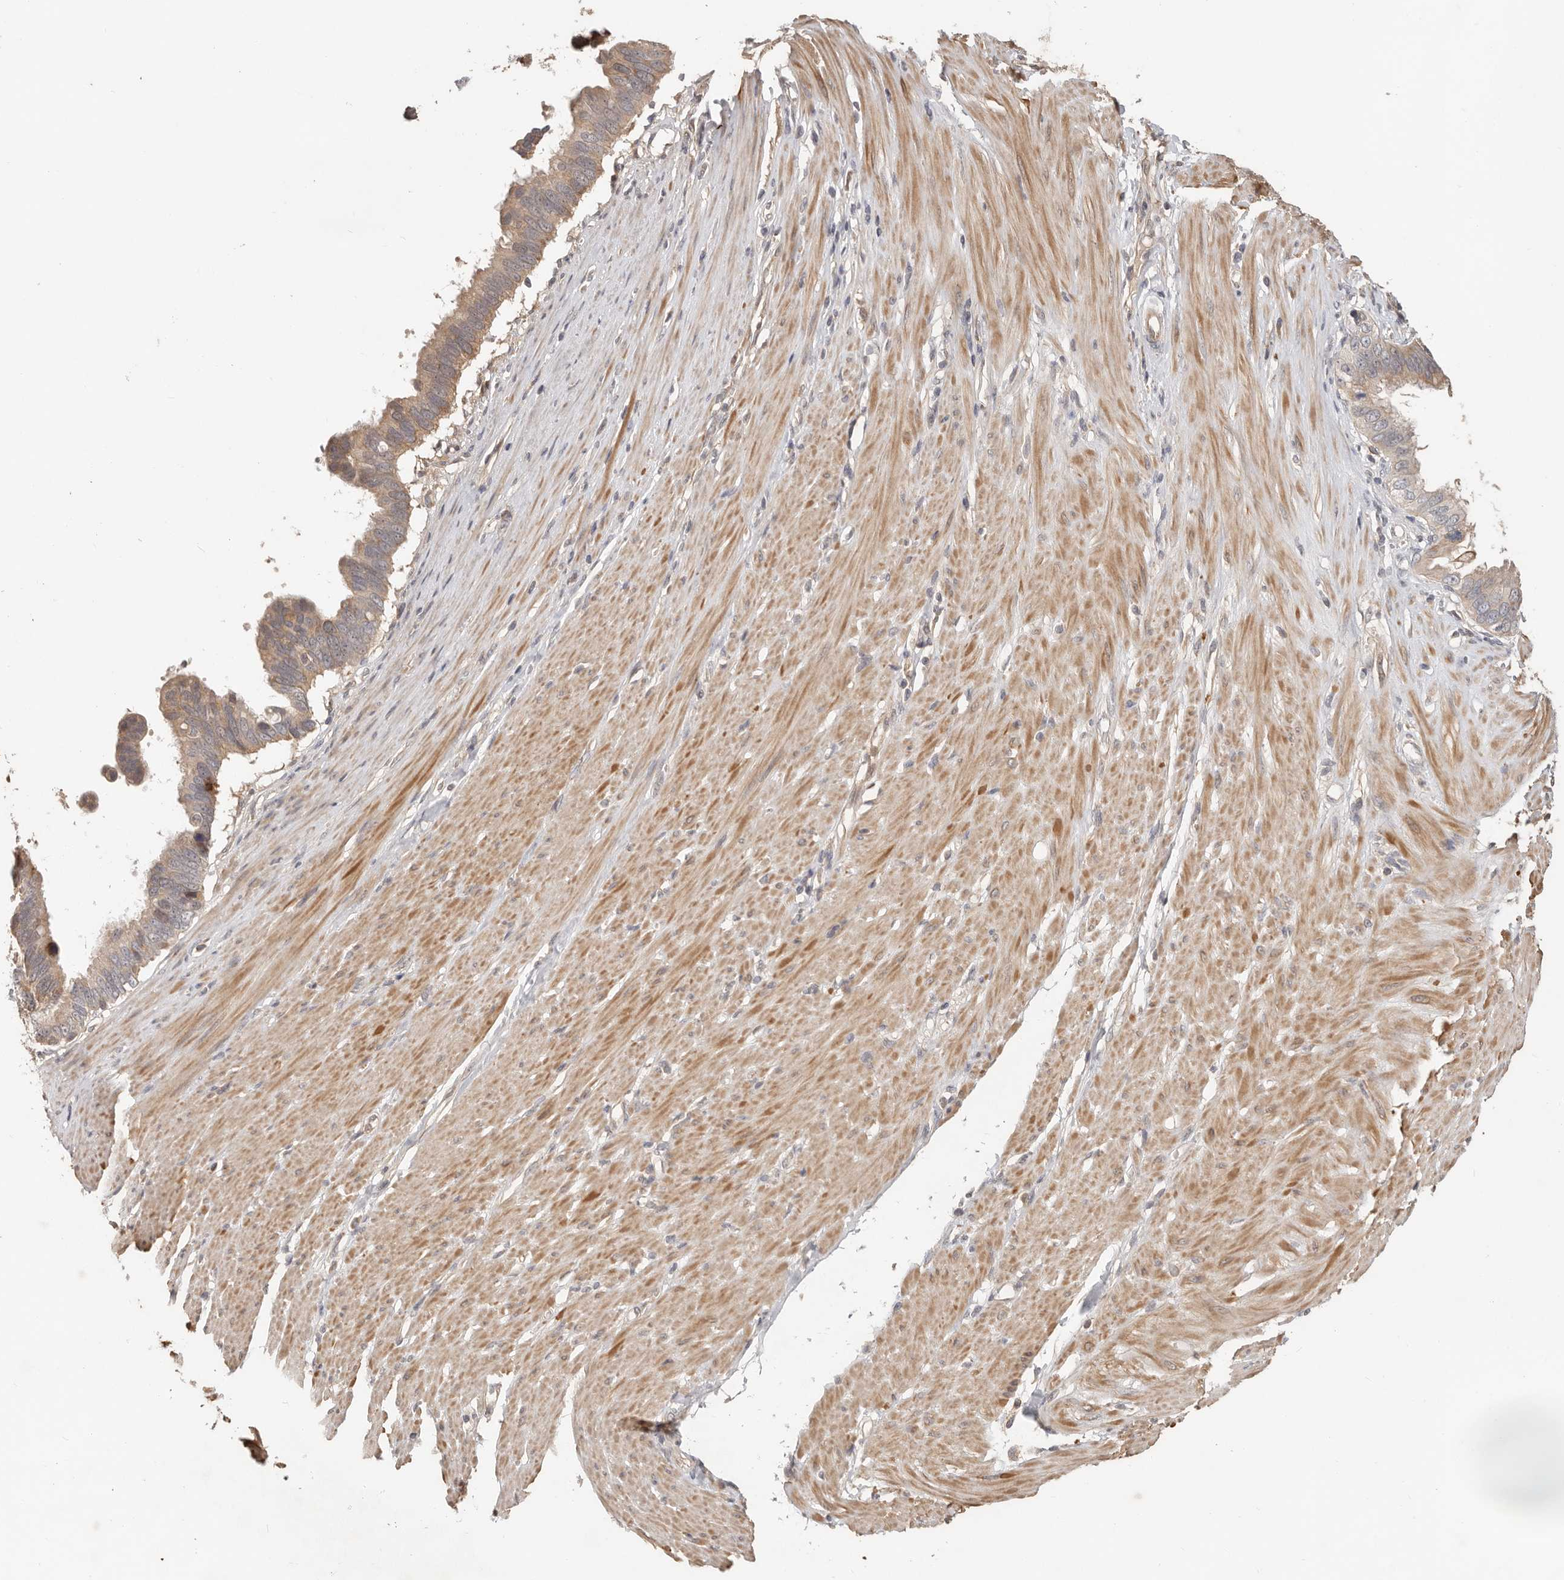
{"staining": {"intensity": "weak", "quantity": ">75%", "location": "cytoplasmic/membranous"}, "tissue": "pancreatic cancer", "cell_type": "Tumor cells", "image_type": "cancer", "snomed": [{"axis": "morphology", "description": "Adenocarcinoma, NOS"}, {"axis": "topography", "description": "Pancreas"}], "caption": "Immunohistochemistry (IHC) staining of adenocarcinoma (pancreatic), which shows low levels of weak cytoplasmic/membranous positivity in approximately >75% of tumor cells indicating weak cytoplasmic/membranous protein expression. The staining was performed using DAB (3,3'-diaminobenzidine) (brown) for protein detection and nuclei were counterstained in hematoxylin (blue).", "gene": "MTFR2", "patient": {"sex": "female", "age": 56}}